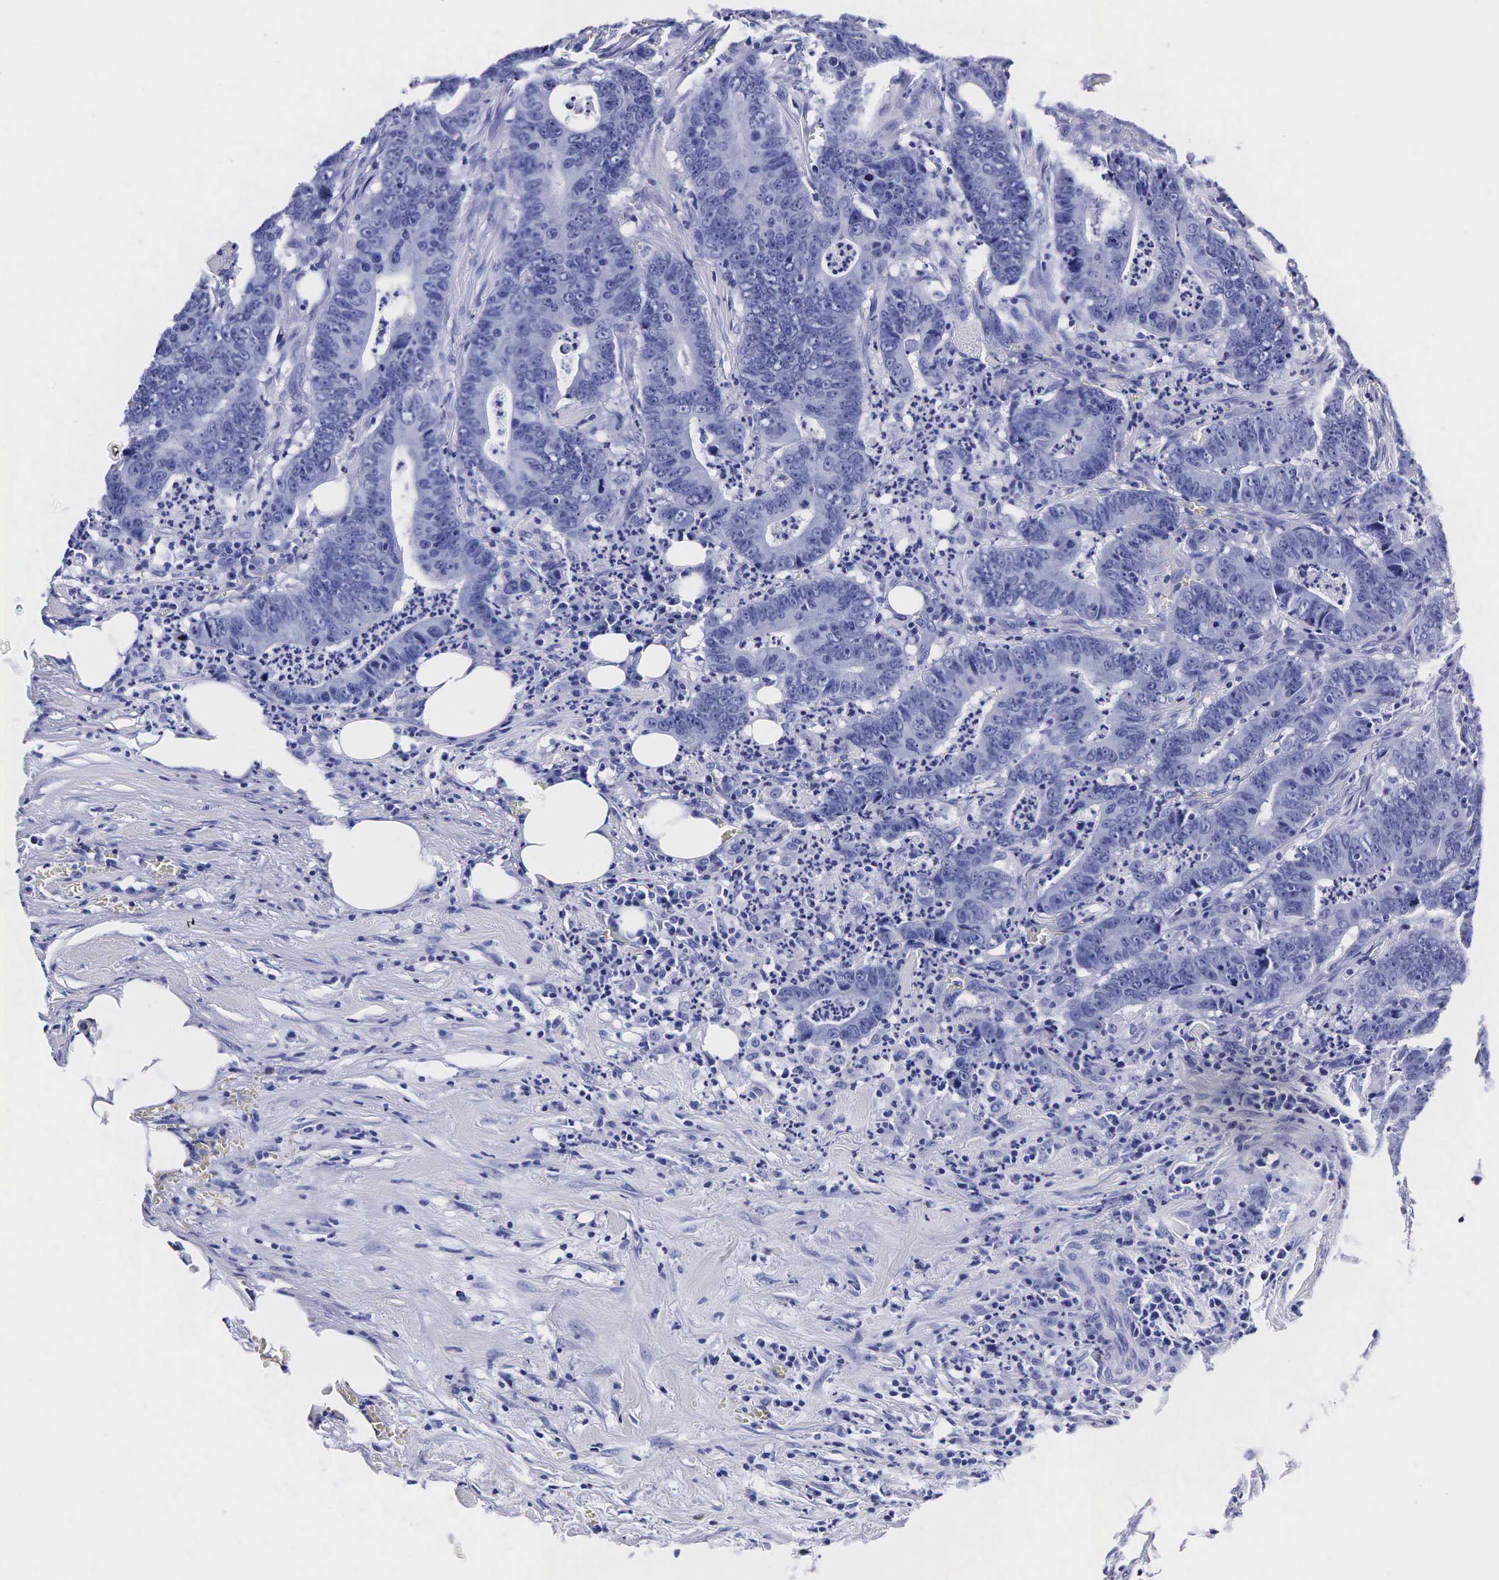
{"staining": {"intensity": "negative", "quantity": "none", "location": "none"}, "tissue": "colorectal cancer", "cell_type": "Tumor cells", "image_type": "cancer", "snomed": [{"axis": "morphology", "description": "Adenocarcinoma, NOS"}, {"axis": "topography", "description": "Colon"}], "caption": "Tumor cells are negative for brown protein staining in colorectal cancer.", "gene": "TG", "patient": {"sex": "female", "age": 76}}